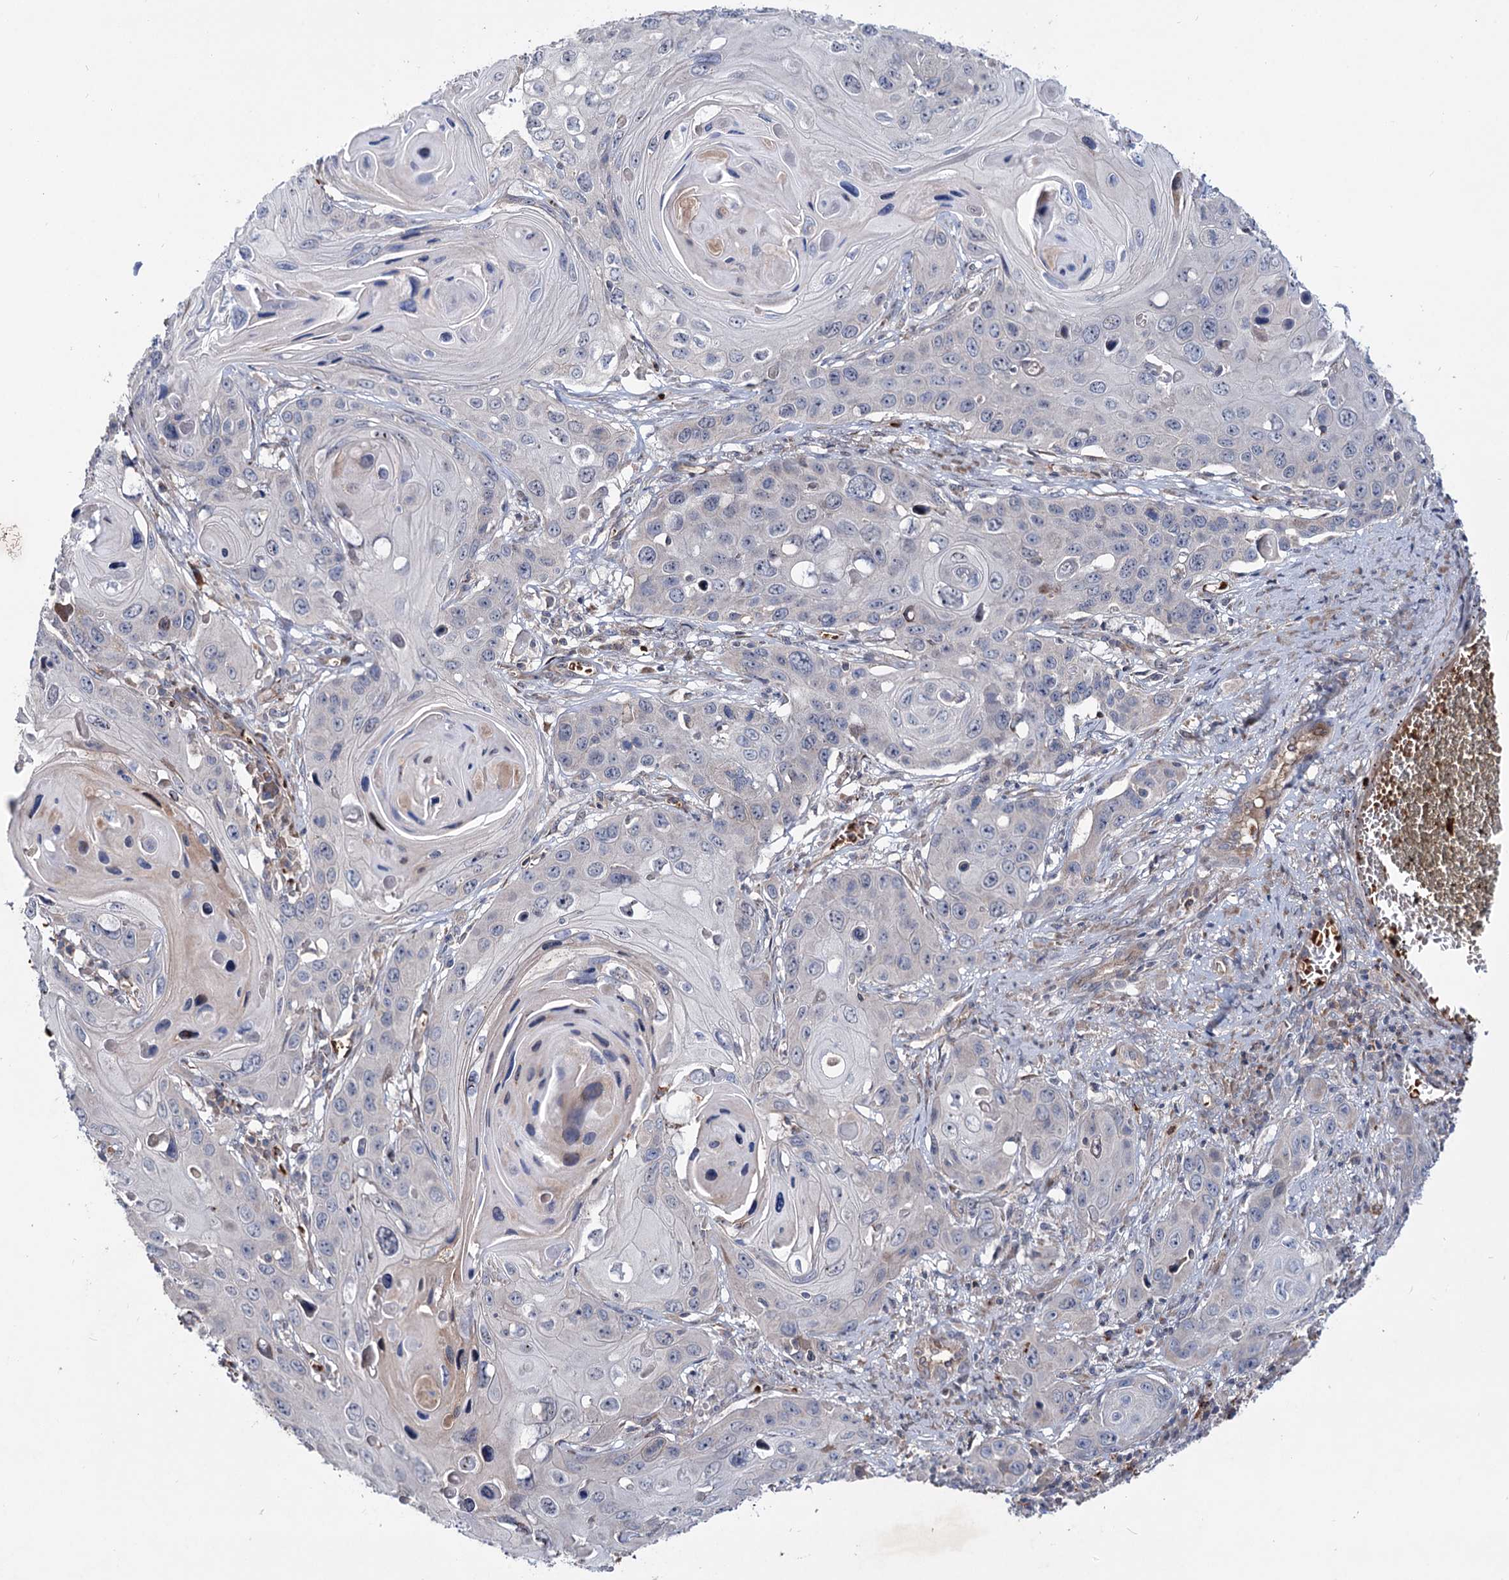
{"staining": {"intensity": "negative", "quantity": "none", "location": "none"}, "tissue": "skin cancer", "cell_type": "Tumor cells", "image_type": "cancer", "snomed": [{"axis": "morphology", "description": "Squamous cell carcinoma, NOS"}, {"axis": "topography", "description": "Skin"}], "caption": "Tumor cells show no significant protein expression in squamous cell carcinoma (skin).", "gene": "PTDSS2", "patient": {"sex": "male", "age": 55}}